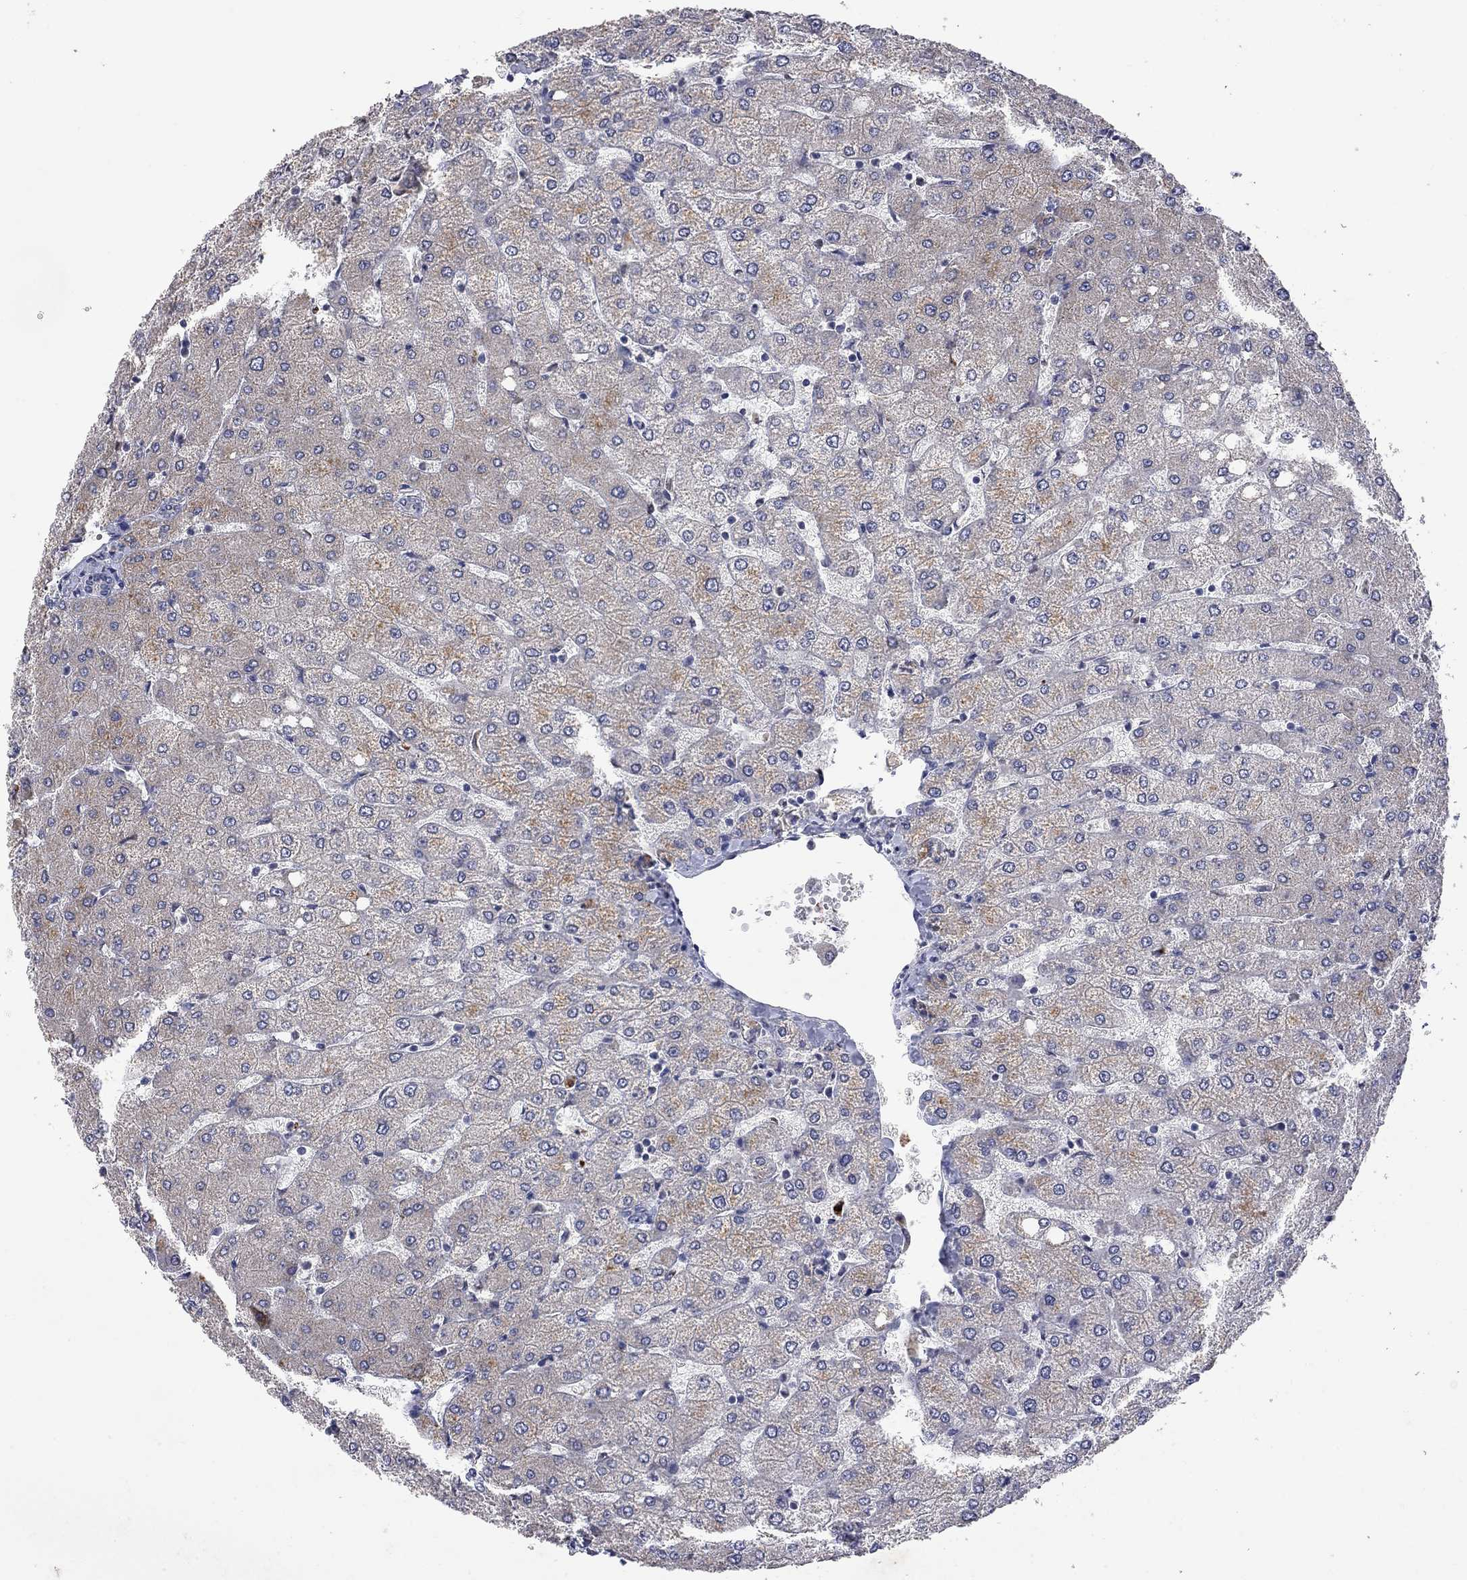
{"staining": {"intensity": "negative", "quantity": "none", "location": "none"}, "tissue": "liver", "cell_type": "Cholangiocytes", "image_type": "normal", "snomed": [{"axis": "morphology", "description": "Normal tissue, NOS"}, {"axis": "topography", "description": "Liver"}], "caption": "Liver stained for a protein using immunohistochemistry (IHC) displays no staining cholangiocytes.", "gene": "NOS2", "patient": {"sex": "female", "age": 54}}